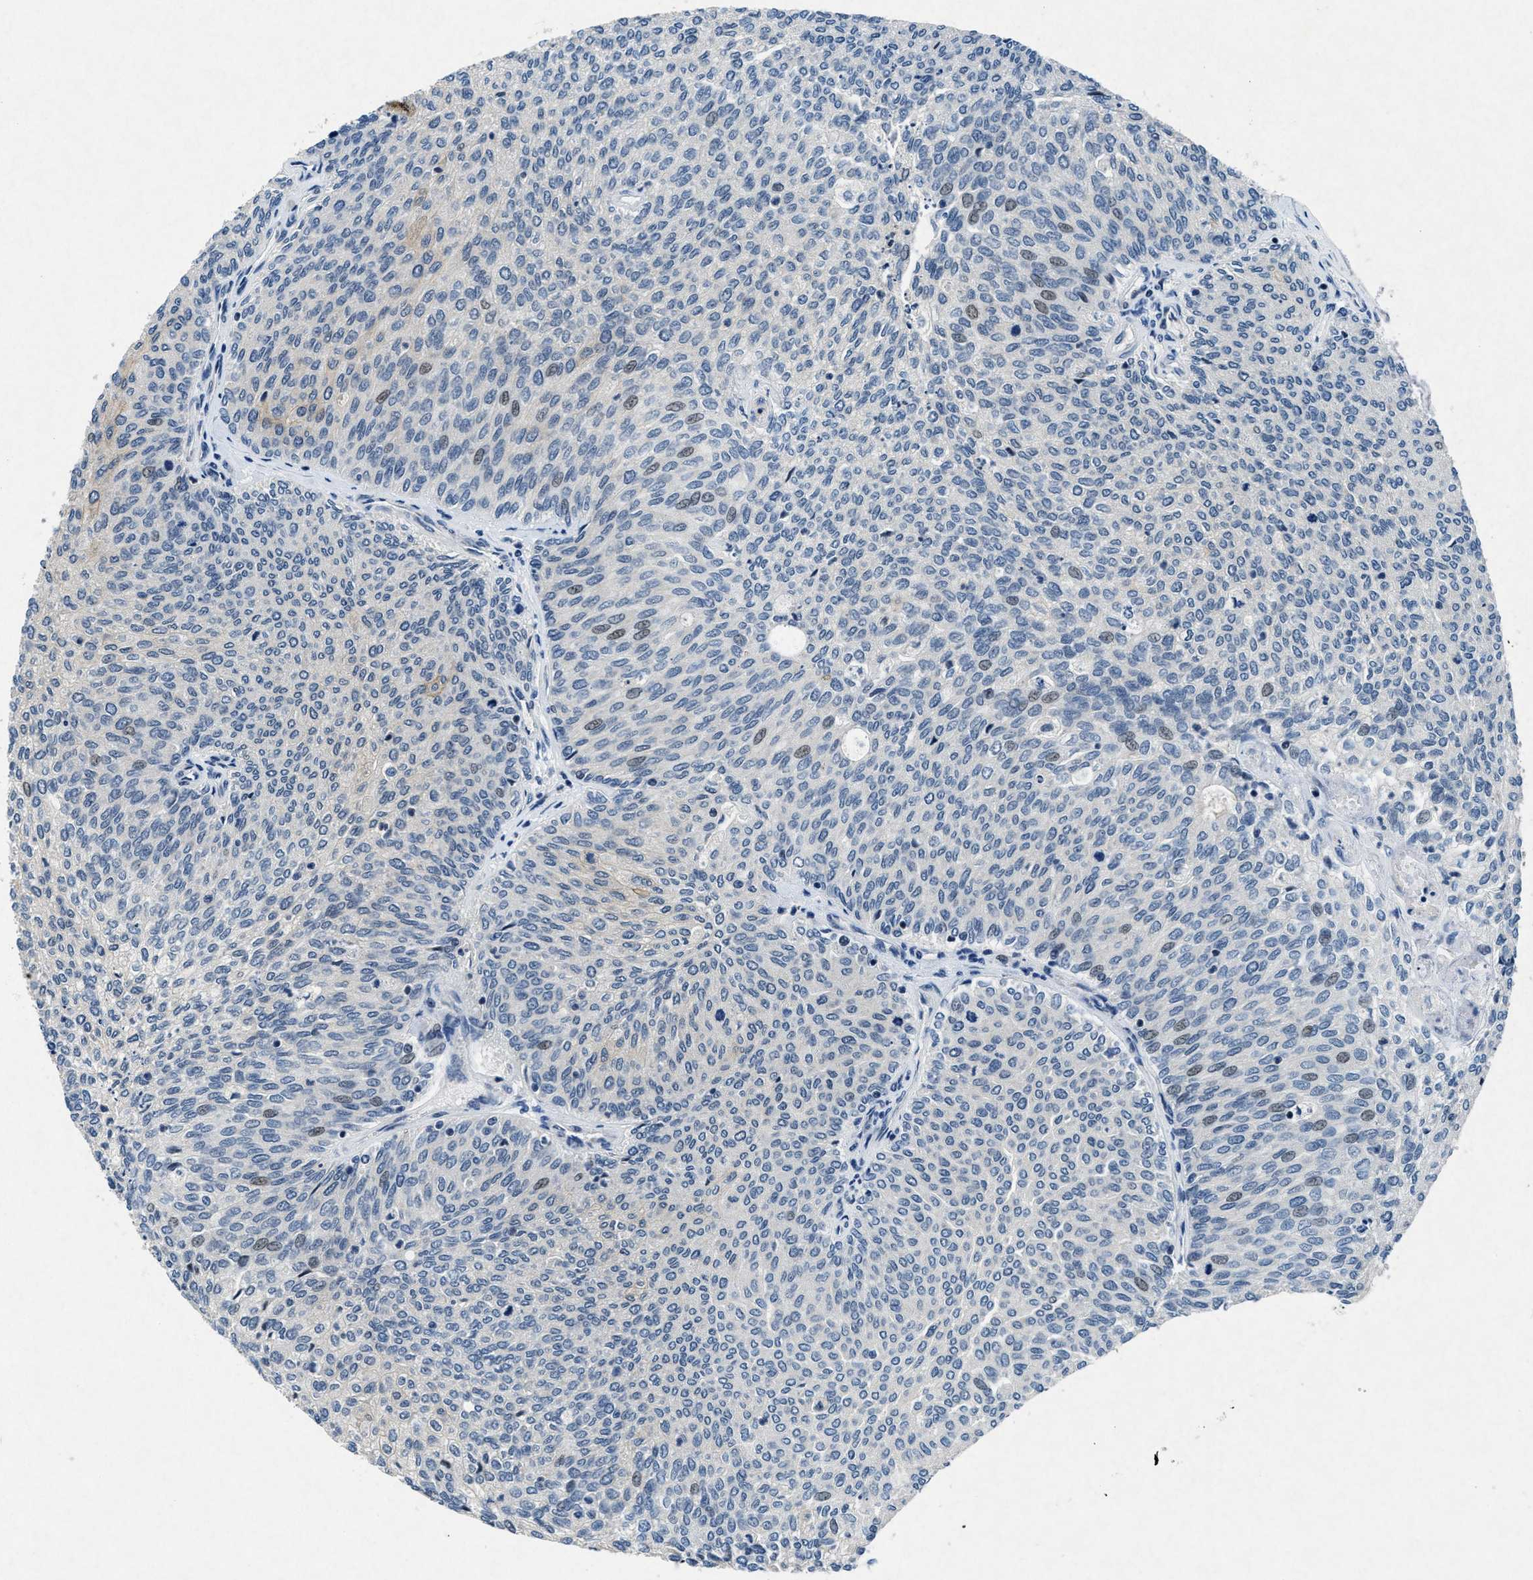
{"staining": {"intensity": "negative", "quantity": "none", "location": "none"}, "tissue": "urothelial cancer", "cell_type": "Tumor cells", "image_type": "cancer", "snomed": [{"axis": "morphology", "description": "Urothelial carcinoma, Low grade"}, {"axis": "topography", "description": "Urinary bladder"}], "caption": "Tumor cells are negative for protein expression in human urothelial carcinoma (low-grade).", "gene": "PHLDA1", "patient": {"sex": "female", "age": 79}}